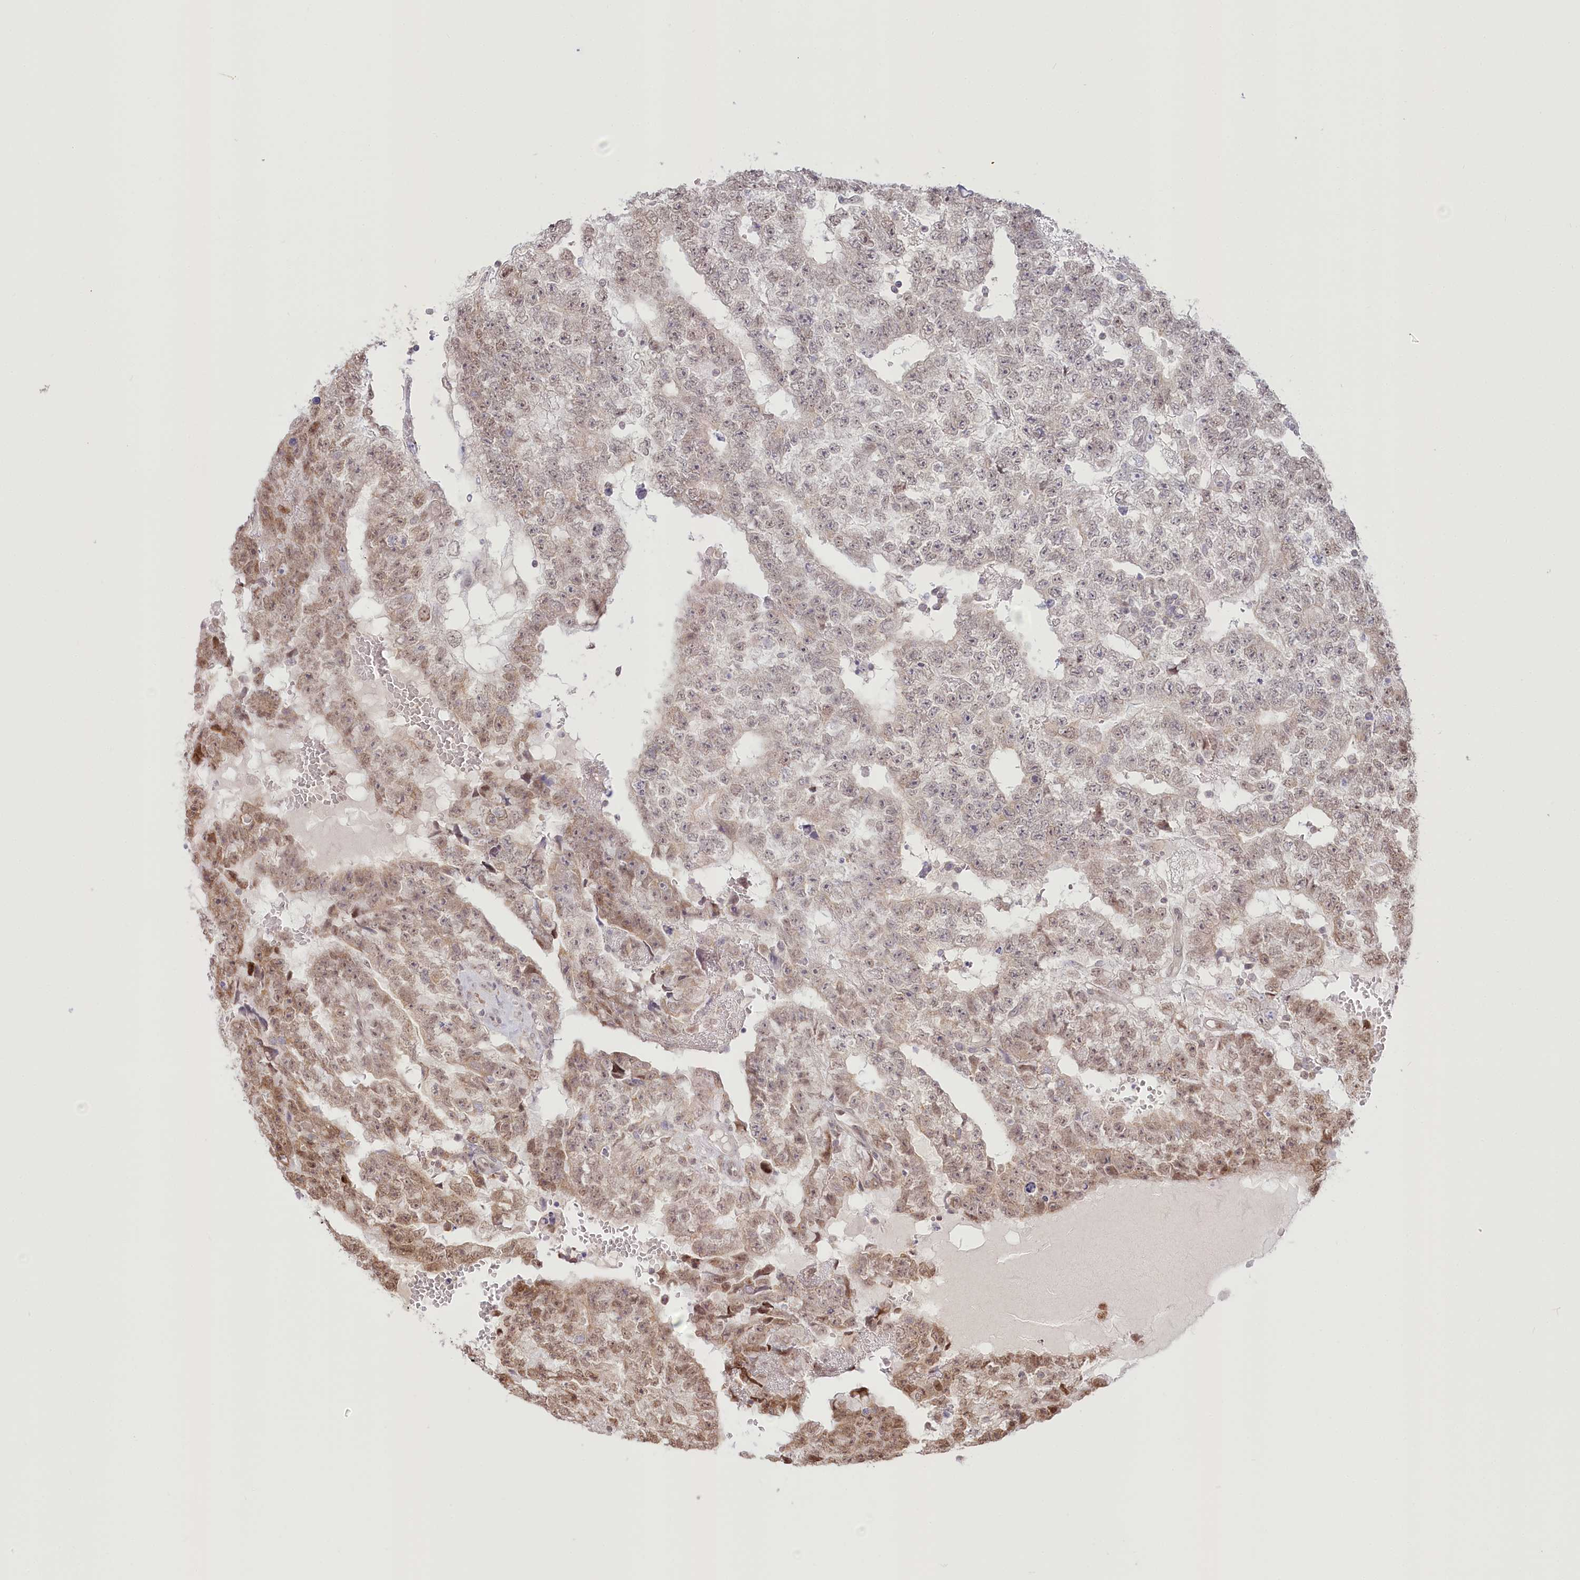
{"staining": {"intensity": "moderate", "quantity": "25%-75%", "location": "nuclear"}, "tissue": "testis cancer", "cell_type": "Tumor cells", "image_type": "cancer", "snomed": [{"axis": "morphology", "description": "Carcinoma, Embryonal, NOS"}, {"axis": "topography", "description": "Testis"}], "caption": "Moderate nuclear positivity for a protein is identified in about 25%-75% of tumor cells of embryonal carcinoma (testis) using immunohistochemistry.", "gene": "PYURF", "patient": {"sex": "male", "age": 25}}